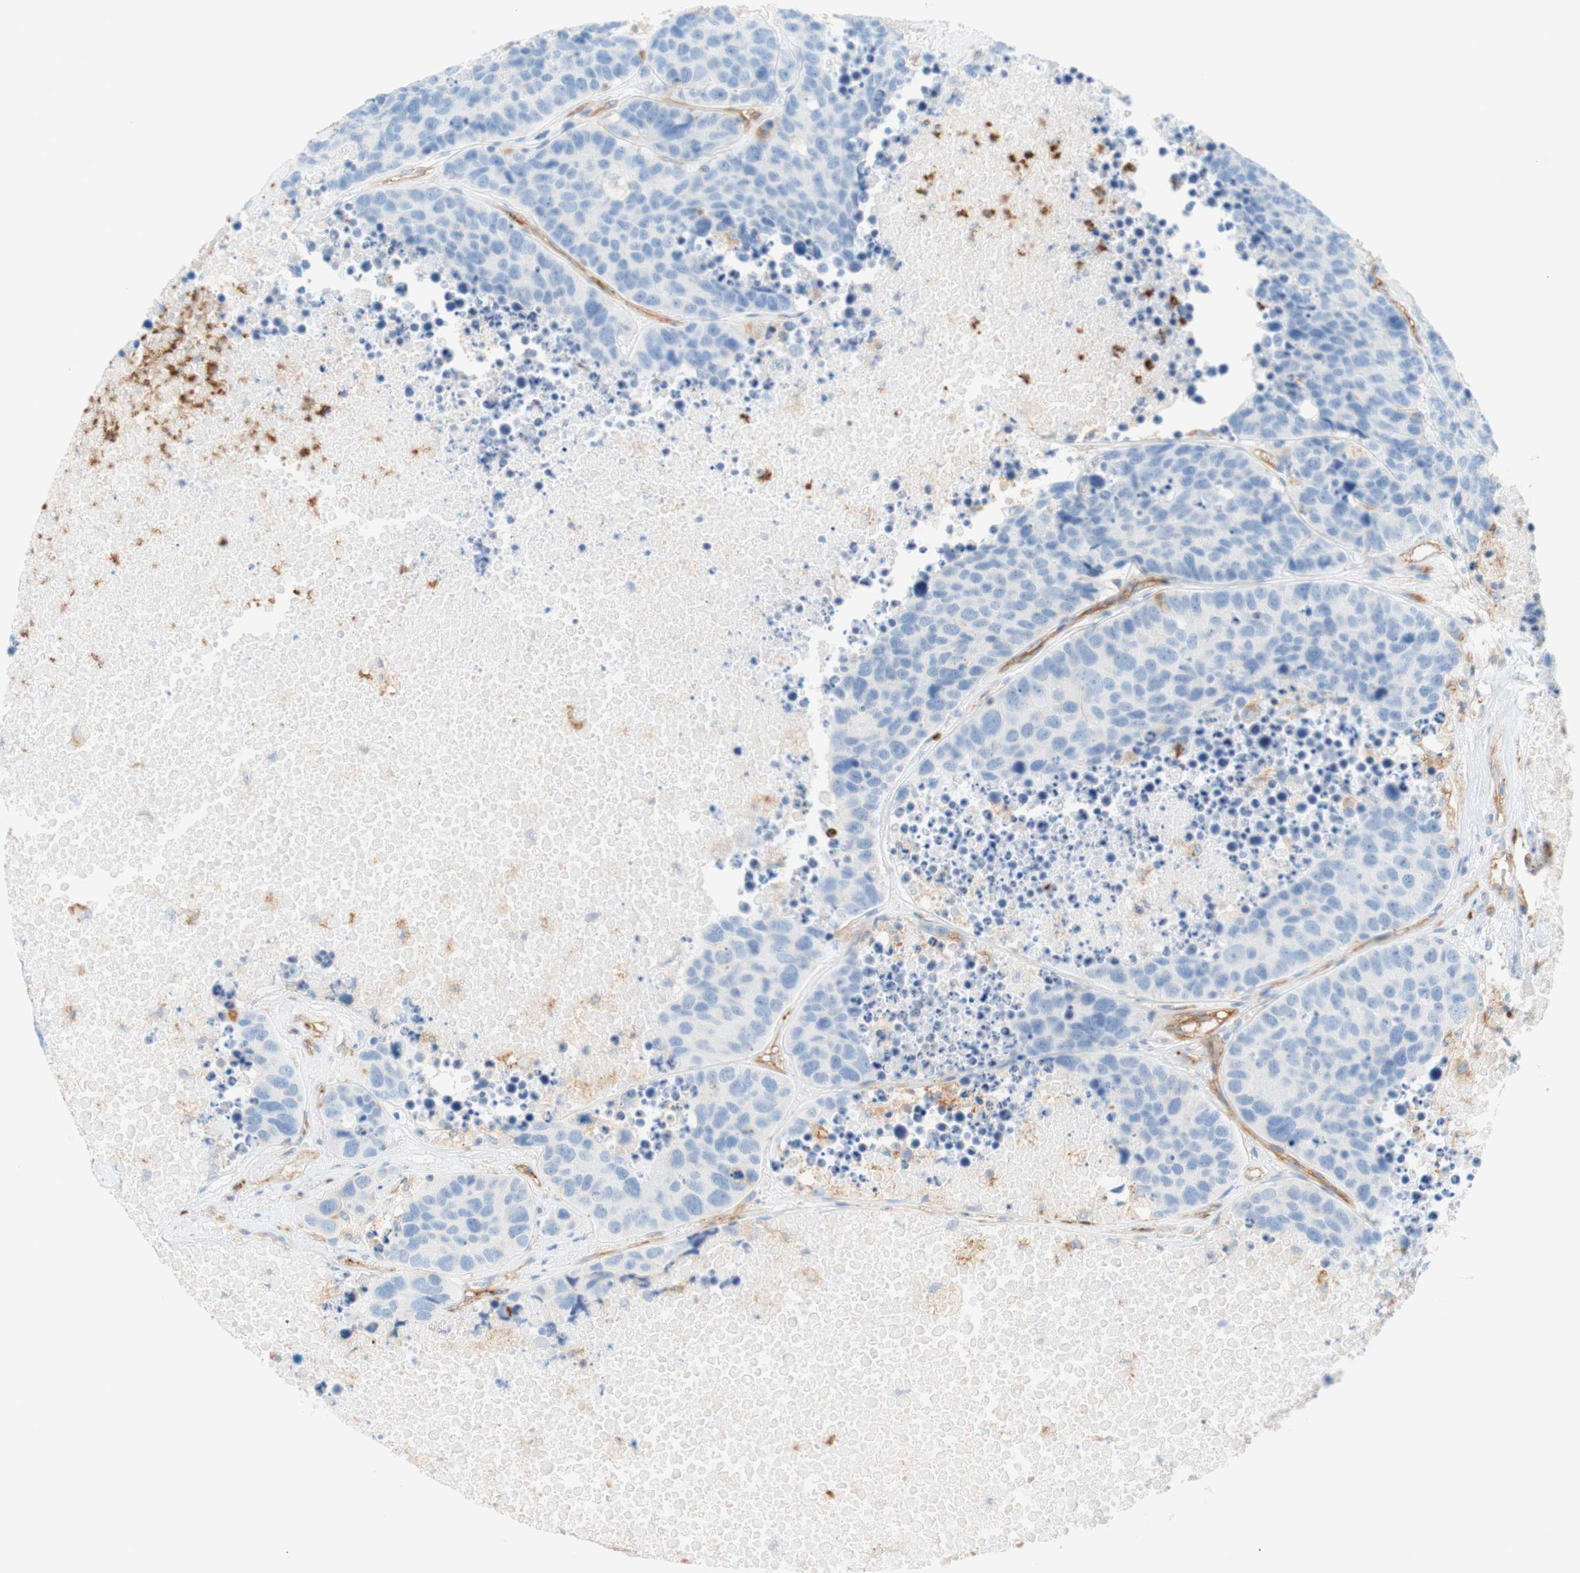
{"staining": {"intensity": "negative", "quantity": "none", "location": "none"}, "tissue": "carcinoid", "cell_type": "Tumor cells", "image_type": "cancer", "snomed": [{"axis": "morphology", "description": "Carcinoid, malignant, NOS"}, {"axis": "topography", "description": "Lung"}], "caption": "There is no significant expression in tumor cells of carcinoid.", "gene": "STOM", "patient": {"sex": "male", "age": 60}}